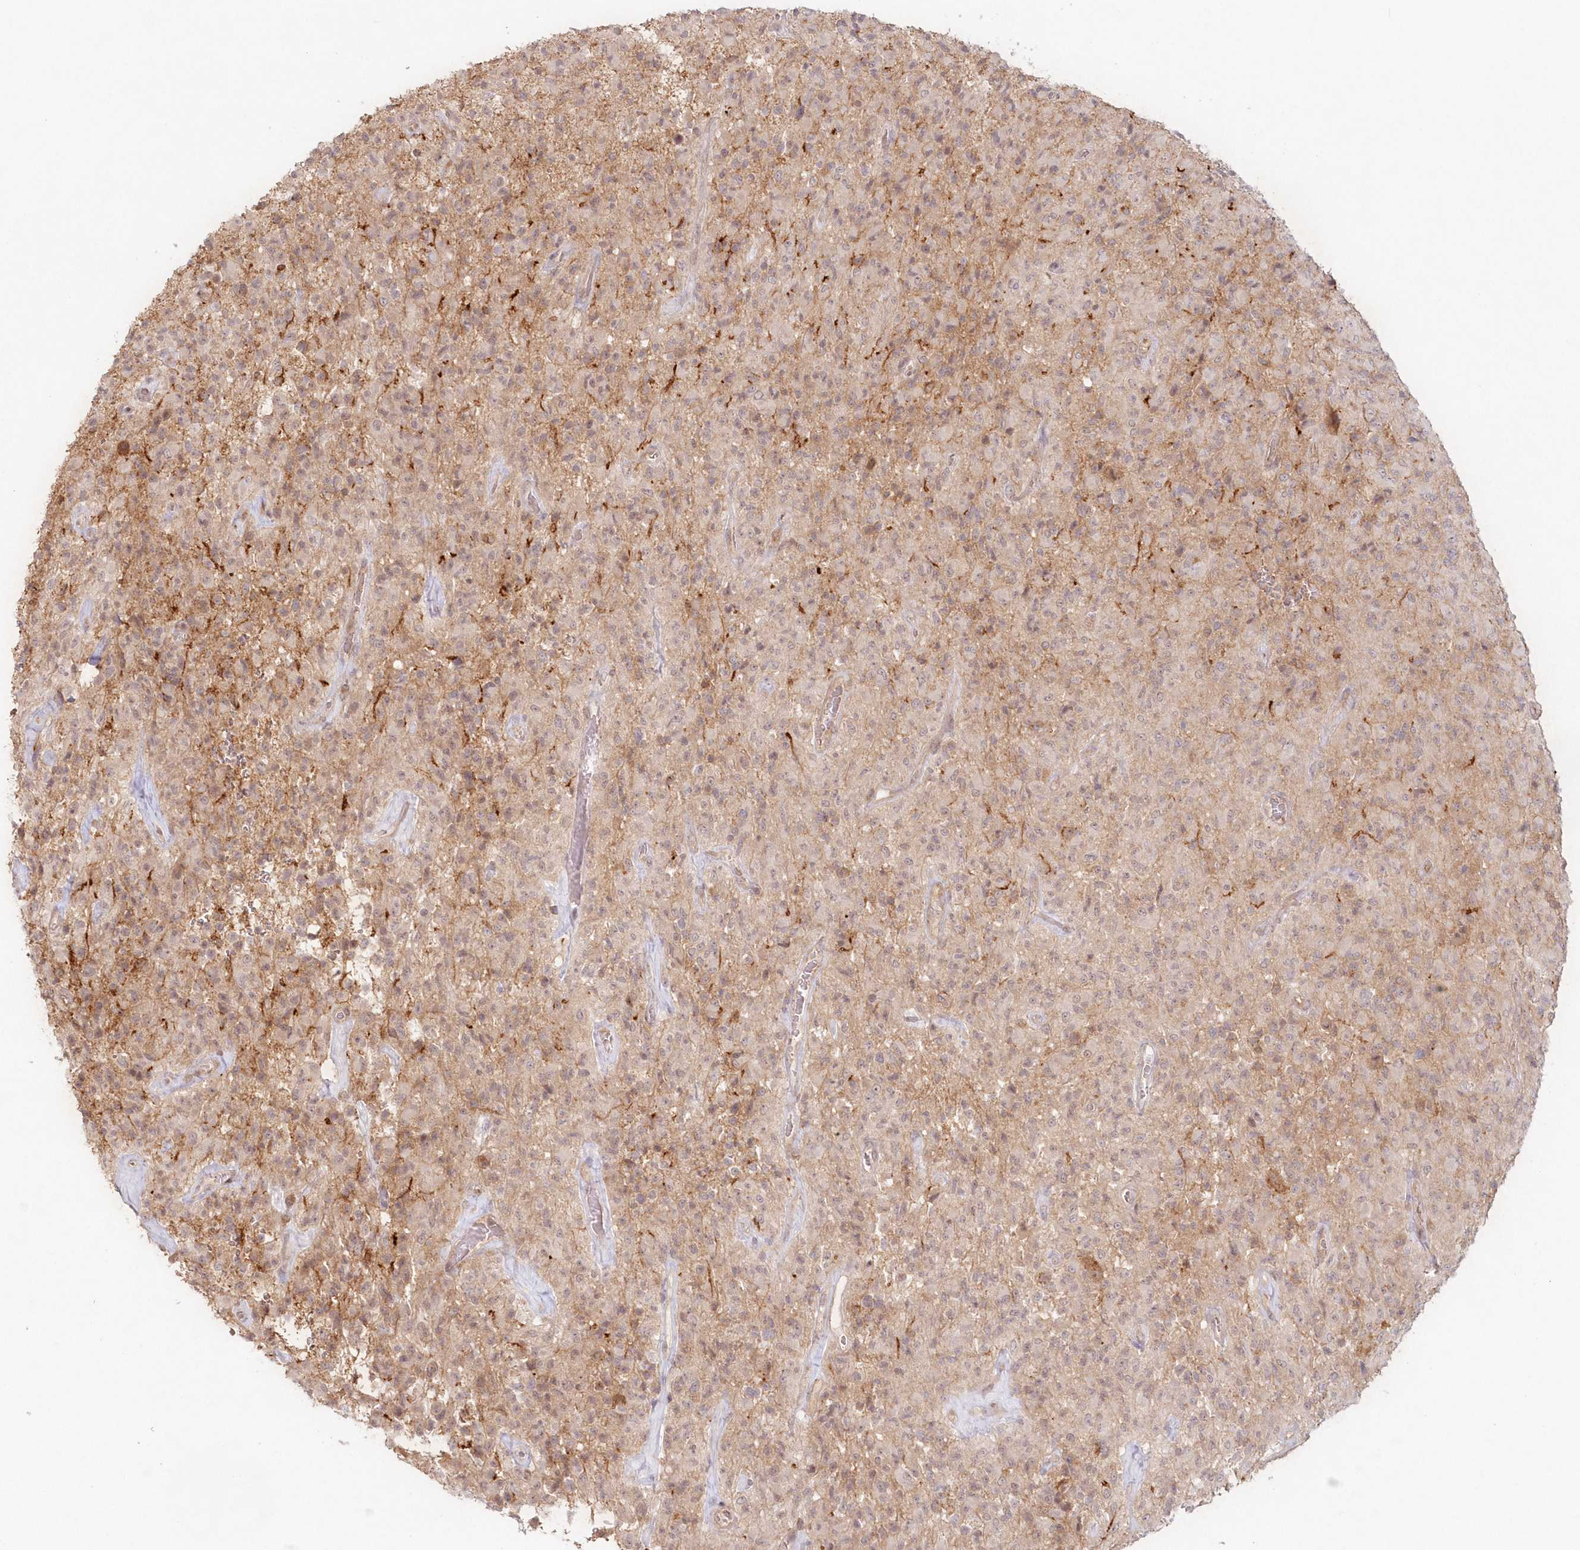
{"staining": {"intensity": "weak", "quantity": "25%-75%", "location": "cytoplasmic/membranous,nuclear"}, "tissue": "glioma", "cell_type": "Tumor cells", "image_type": "cancer", "snomed": [{"axis": "morphology", "description": "Glioma, malignant, High grade"}, {"axis": "topography", "description": "Brain"}], "caption": "Weak cytoplasmic/membranous and nuclear positivity for a protein is identified in approximately 25%-75% of tumor cells of high-grade glioma (malignant) using immunohistochemistry (IHC).", "gene": "TOGARAM2", "patient": {"sex": "female", "age": 57}}